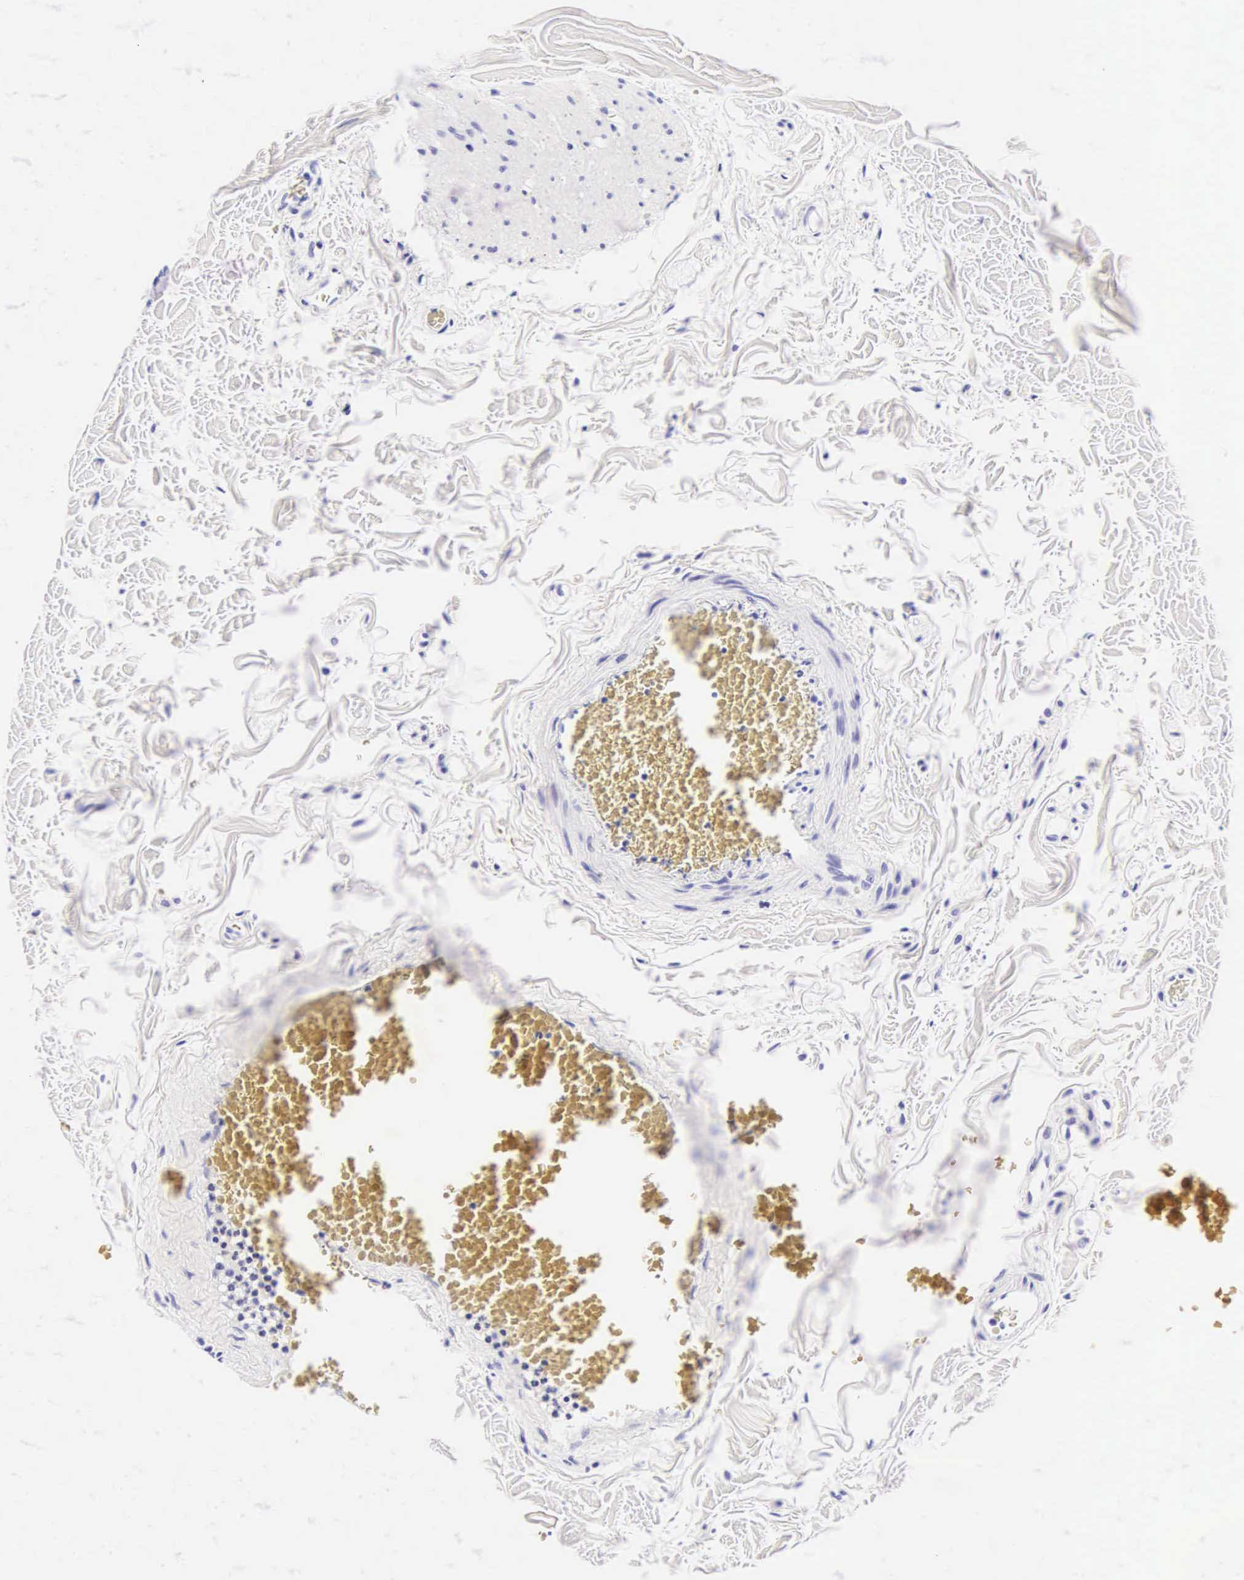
{"staining": {"intensity": "negative", "quantity": "none", "location": "none"}, "tissue": "duodenum", "cell_type": "Glandular cells", "image_type": "normal", "snomed": [{"axis": "morphology", "description": "Normal tissue, NOS"}, {"axis": "topography", "description": "Duodenum"}], "caption": "IHC micrograph of normal duodenum: duodenum stained with DAB reveals no significant protein expression in glandular cells. (DAB (3,3'-diaminobenzidine) immunohistochemistry (IHC), high magnification).", "gene": "CD1A", "patient": {"sex": "male", "age": 70}}